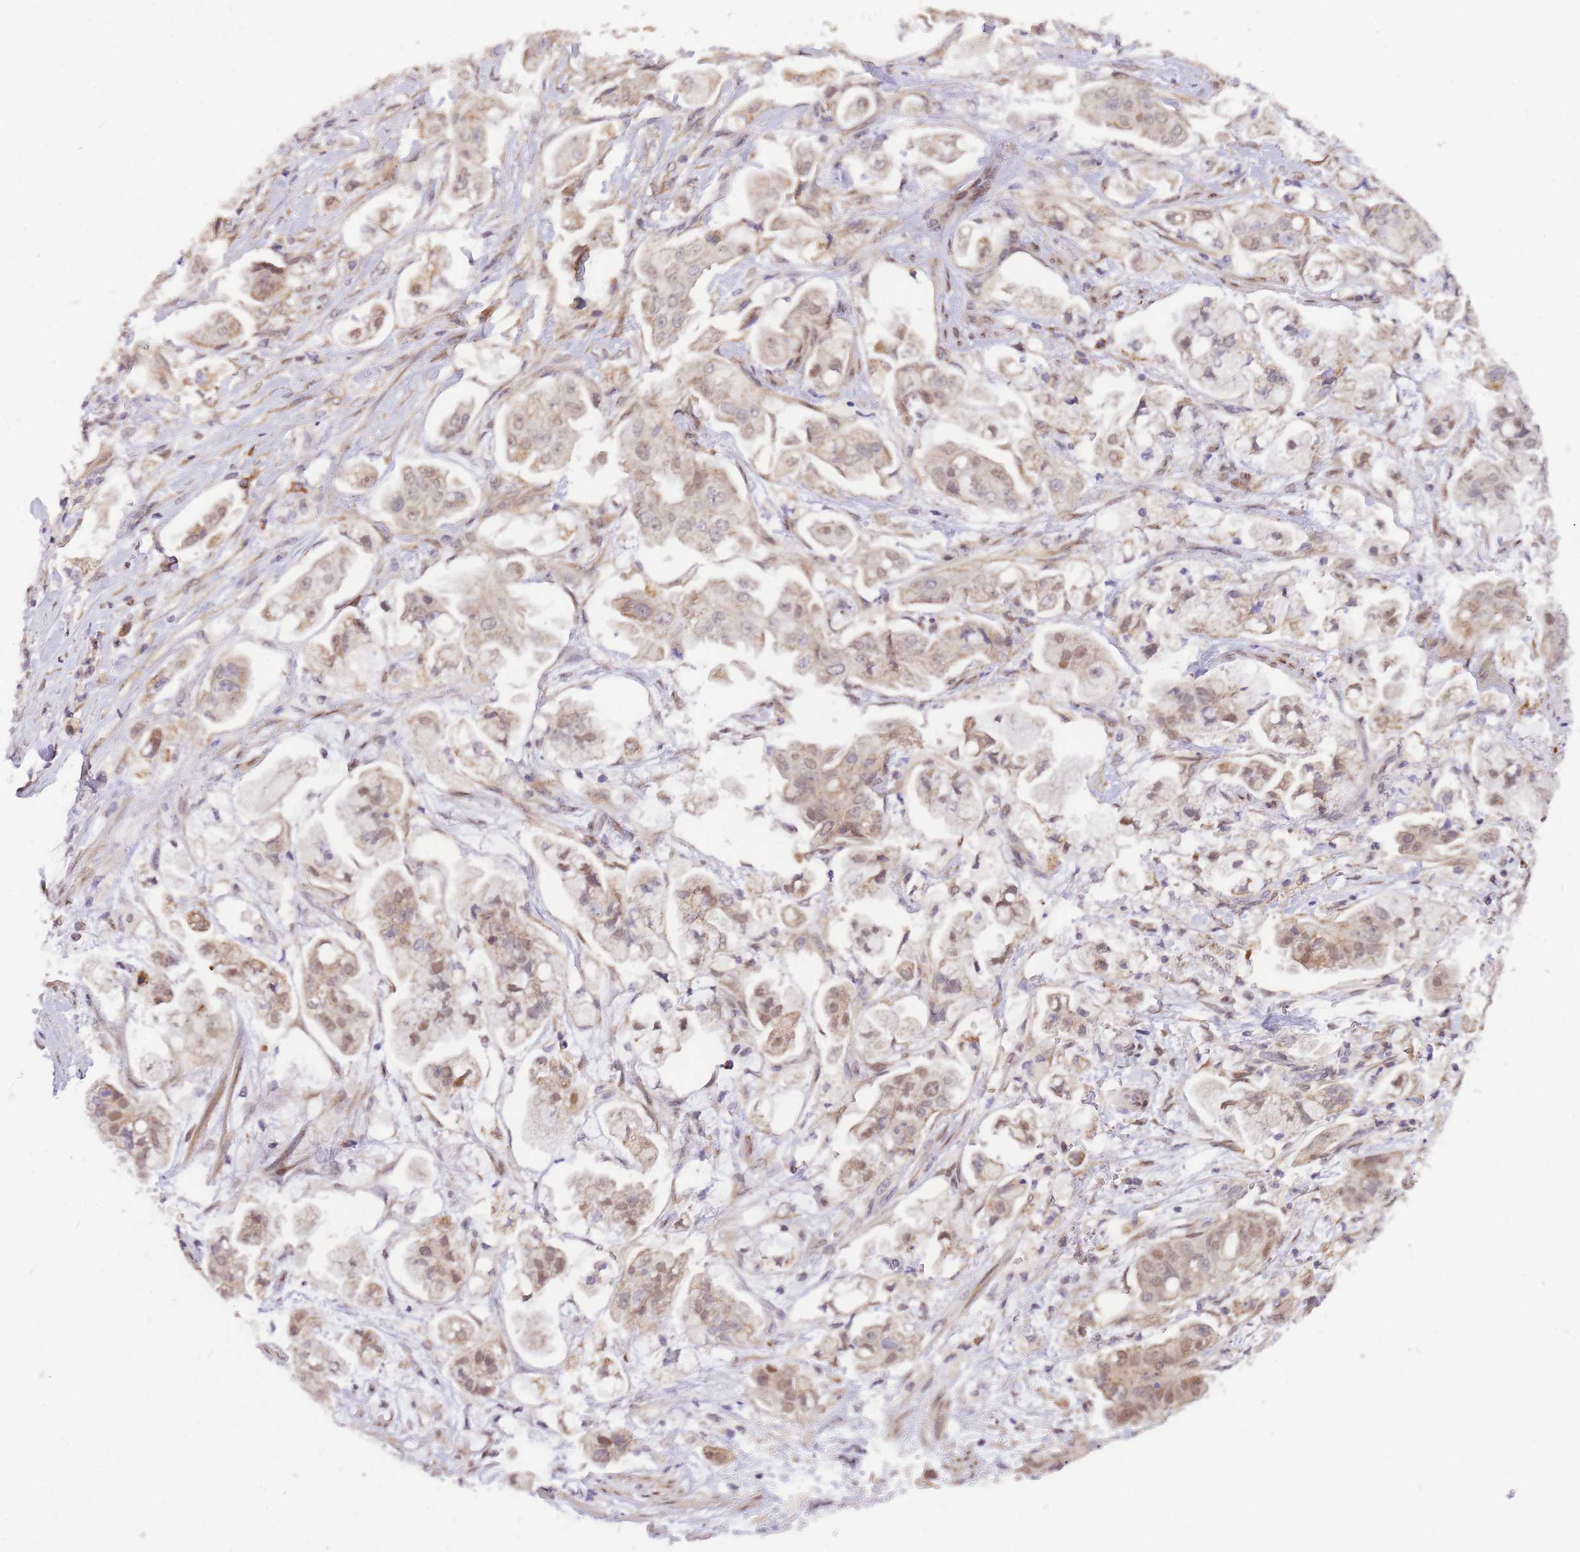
{"staining": {"intensity": "weak", "quantity": "25%-75%", "location": "cytoplasmic/membranous,nuclear"}, "tissue": "stomach cancer", "cell_type": "Tumor cells", "image_type": "cancer", "snomed": [{"axis": "morphology", "description": "Adenocarcinoma, NOS"}, {"axis": "topography", "description": "Stomach"}], "caption": "The photomicrograph exhibits immunohistochemical staining of stomach cancer. There is weak cytoplasmic/membranous and nuclear staining is seen in approximately 25%-75% of tumor cells.", "gene": "MINDY2", "patient": {"sex": "male", "age": 62}}